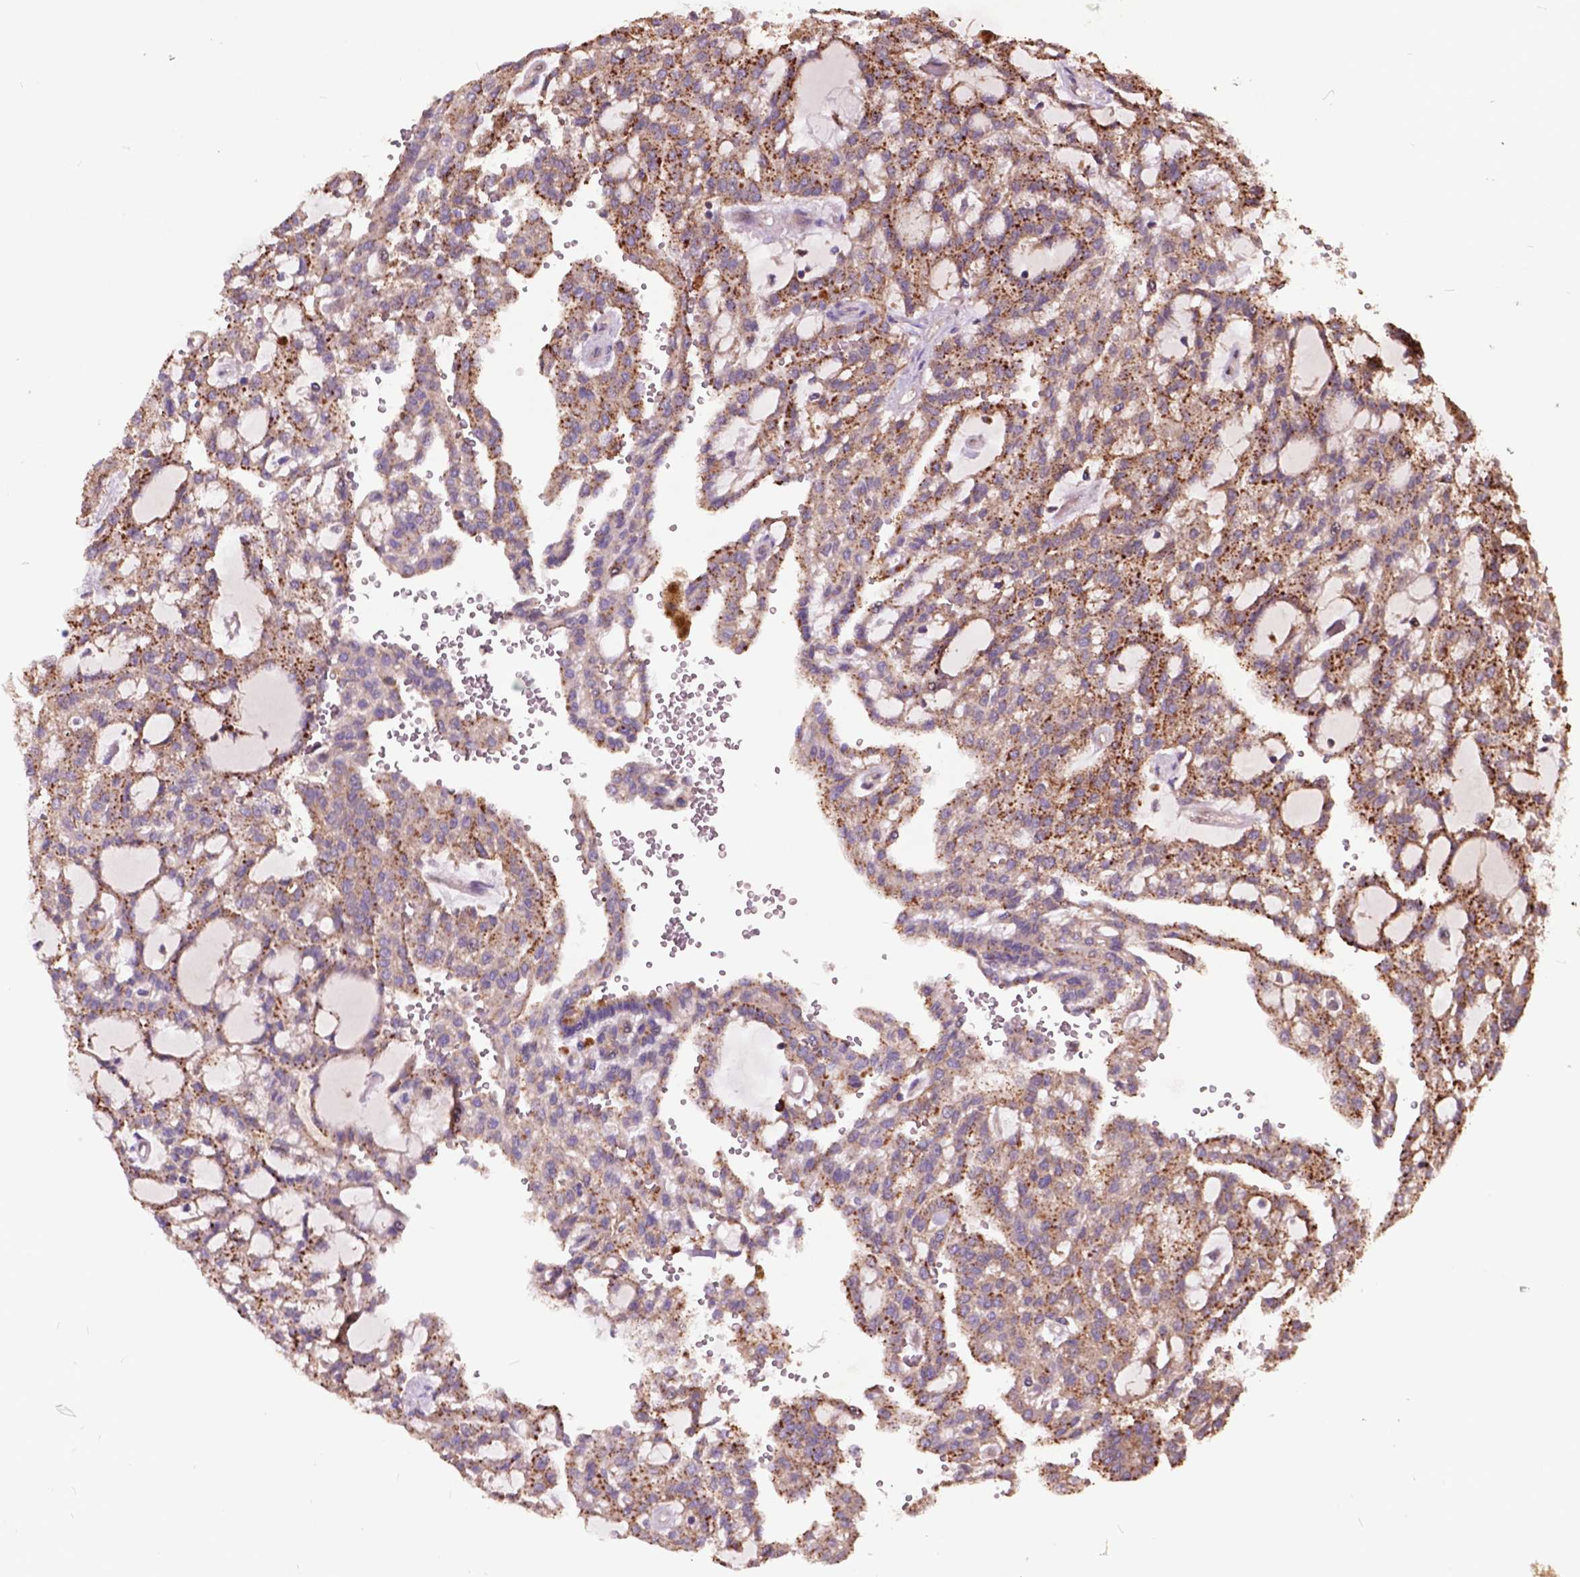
{"staining": {"intensity": "moderate", "quantity": ">75%", "location": "cytoplasmic/membranous"}, "tissue": "renal cancer", "cell_type": "Tumor cells", "image_type": "cancer", "snomed": [{"axis": "morphology", "description": "Adenocarcinoma, NOS"}, {"axis": "topography", "description": "Kidney"}], "caption": "Renal adenocarcinoma was stained to show a protein in brown. There is medium levels of moderate cytoplasmic/membranous staining in about >75% of tumor cells.", "gene": "AP1S3", "patient": {"sex": "male", "age": 63}}